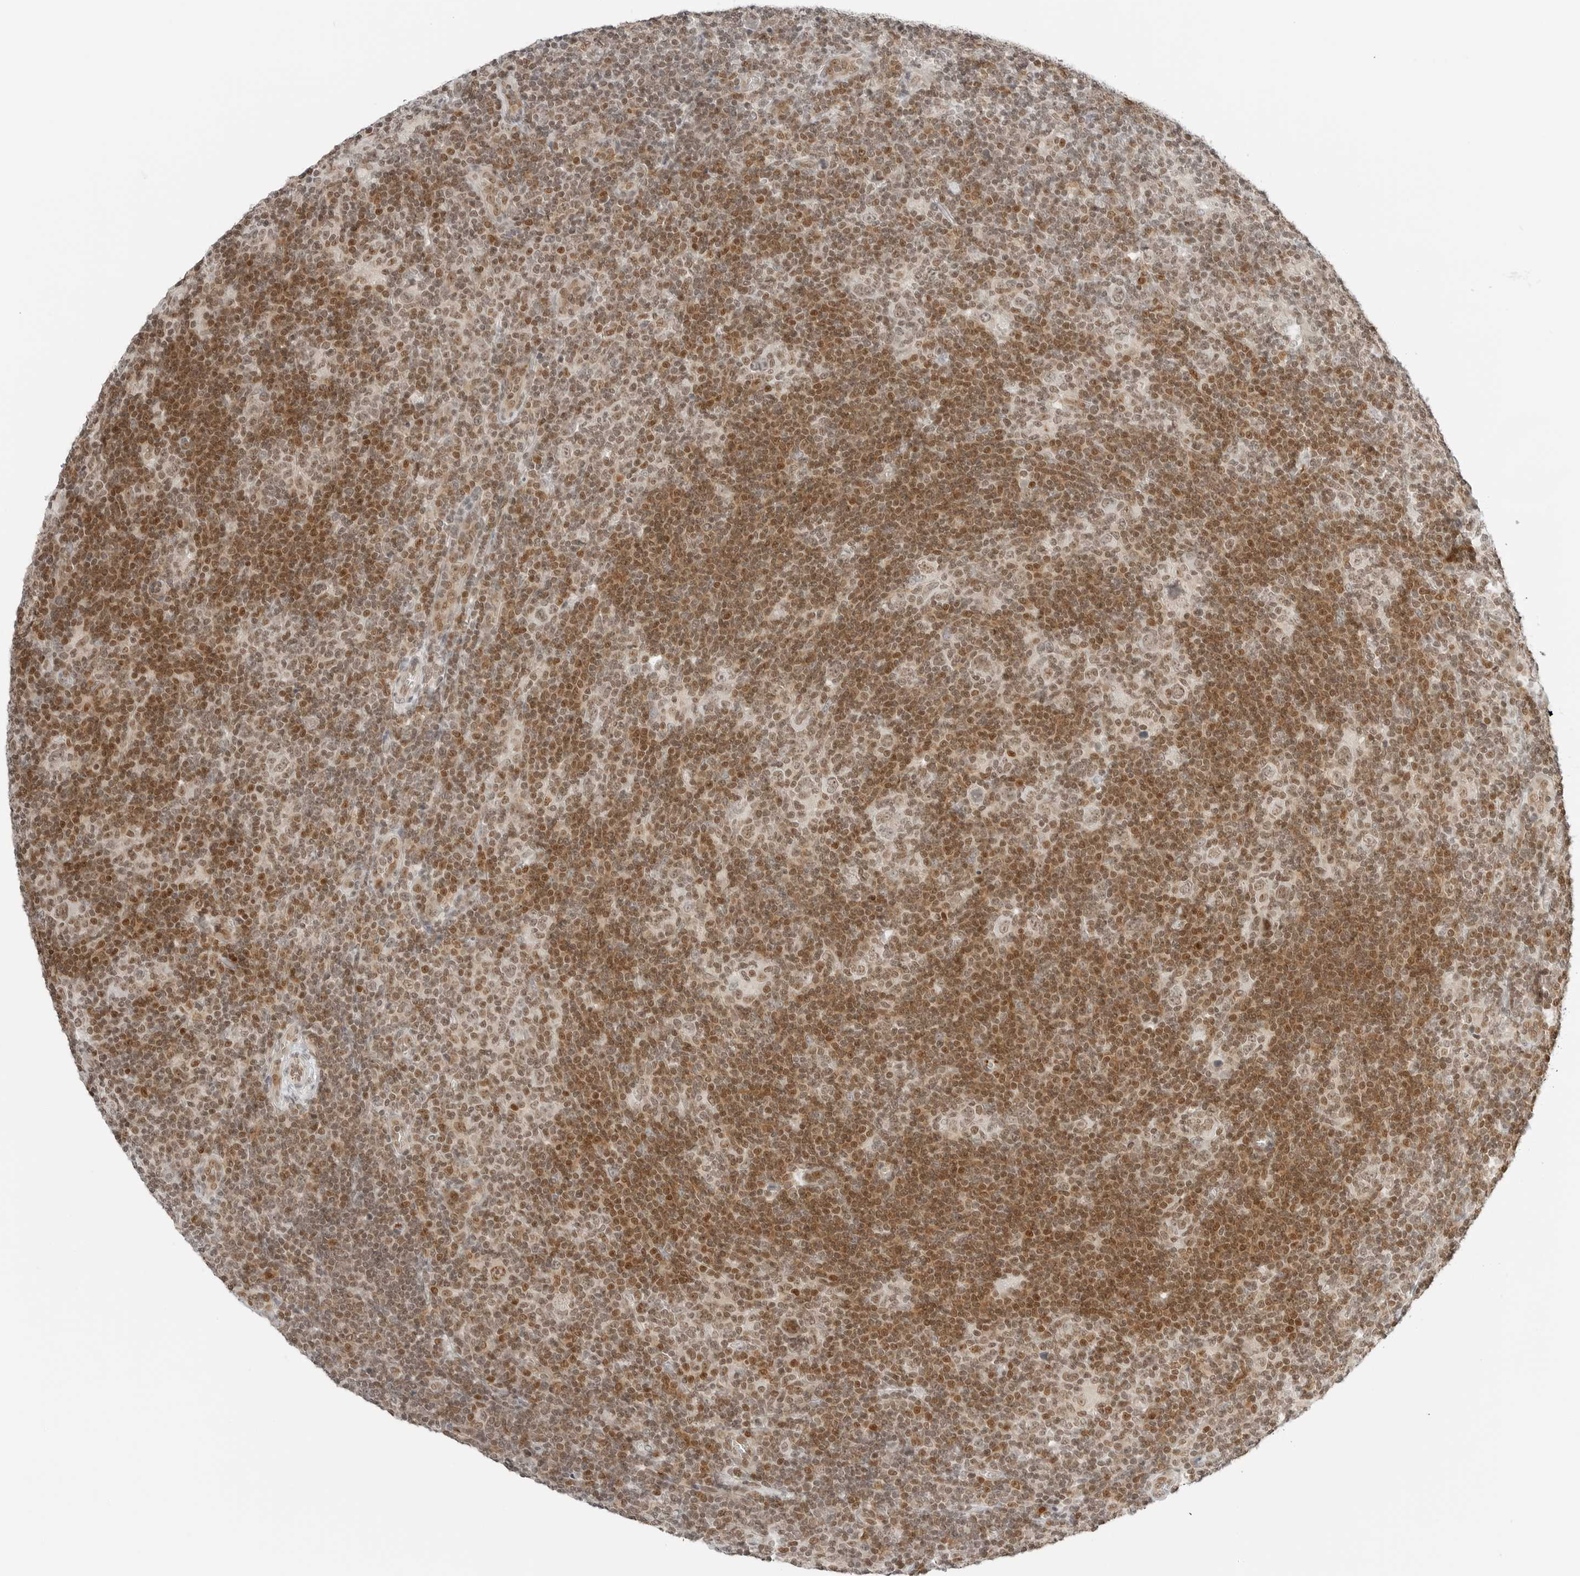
{"staining": {"intensity": "weak", "quantity": ">75%", "location": "nuclear"}, "tissue": "lymphoma", "cell_type": "Tumor cells", "image_type": "cancer", "snomed": [{"axis": "morphology", "description": "Hodgkin's disease, NOS"}, {"axis": "topography", "description": "Lymph node"}], "caption": "The histopathology image demonstrates immunohistochemical staining of lymphoma. There is weak nuclear expression is identified in approximately >75% of tumor cells.", "gene": "CRTC2", "patient": {"sex": "female", "age": 57}}